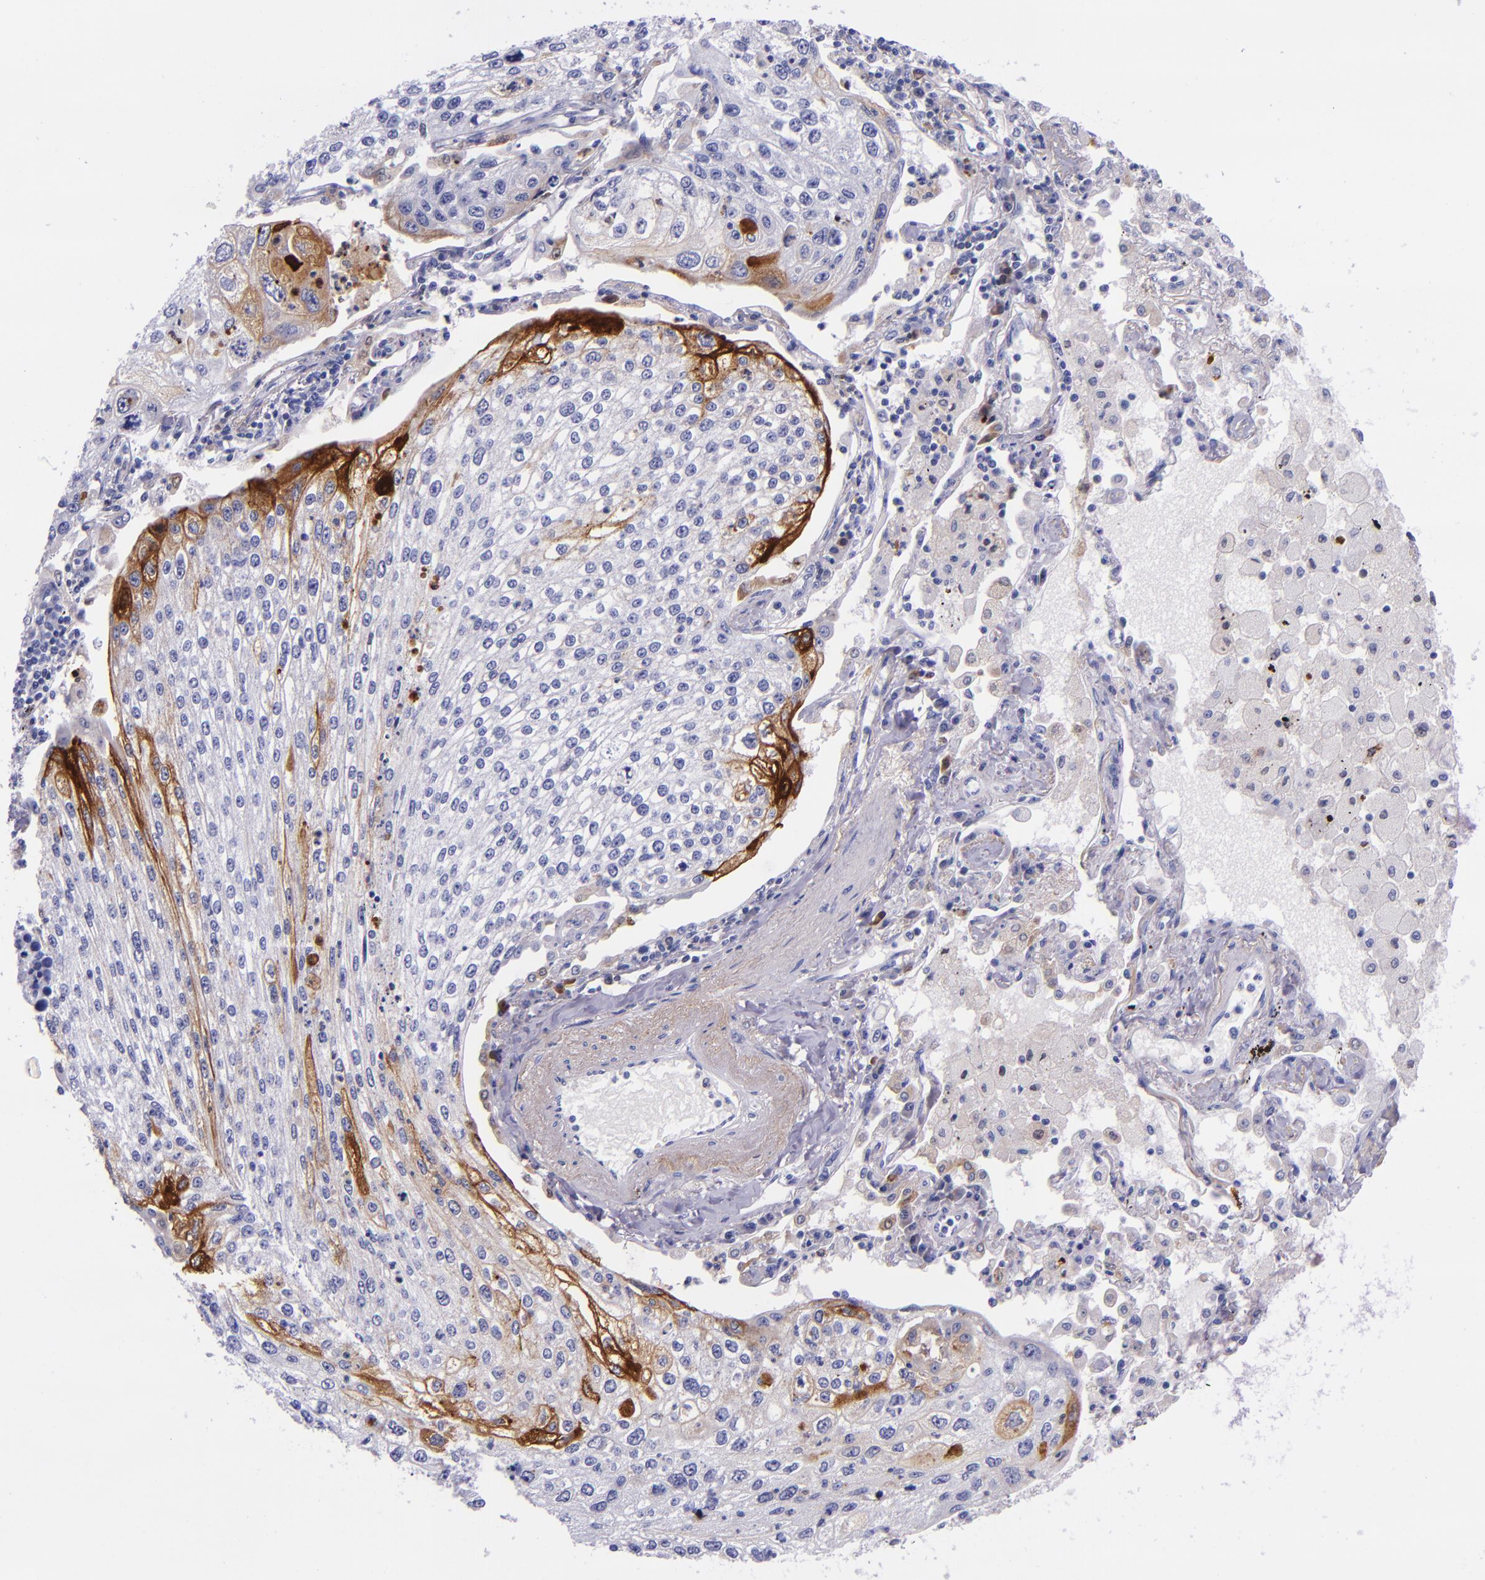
{"staining": {"intensity": "moderate", "quantity": "<25%", "location": "cytoplasmic/membranous"}, "tissue": "lung cancer", "cell_type": "Tumor cells", "image_type": "cancer", "snomed": [{"axis": "morphology", "description": "Squamous cell carcinoma, NOS"}, {"axis": "topography", "description": "Lung"}], "caption": "Lung cancer was stained to show a protein in brown. There is low levels of moderate cytoplasmic/membranous staining in approximately <25% of tumor cells.", "gene": "SLPI", "patient": {"sex": "male", "age": 75}}